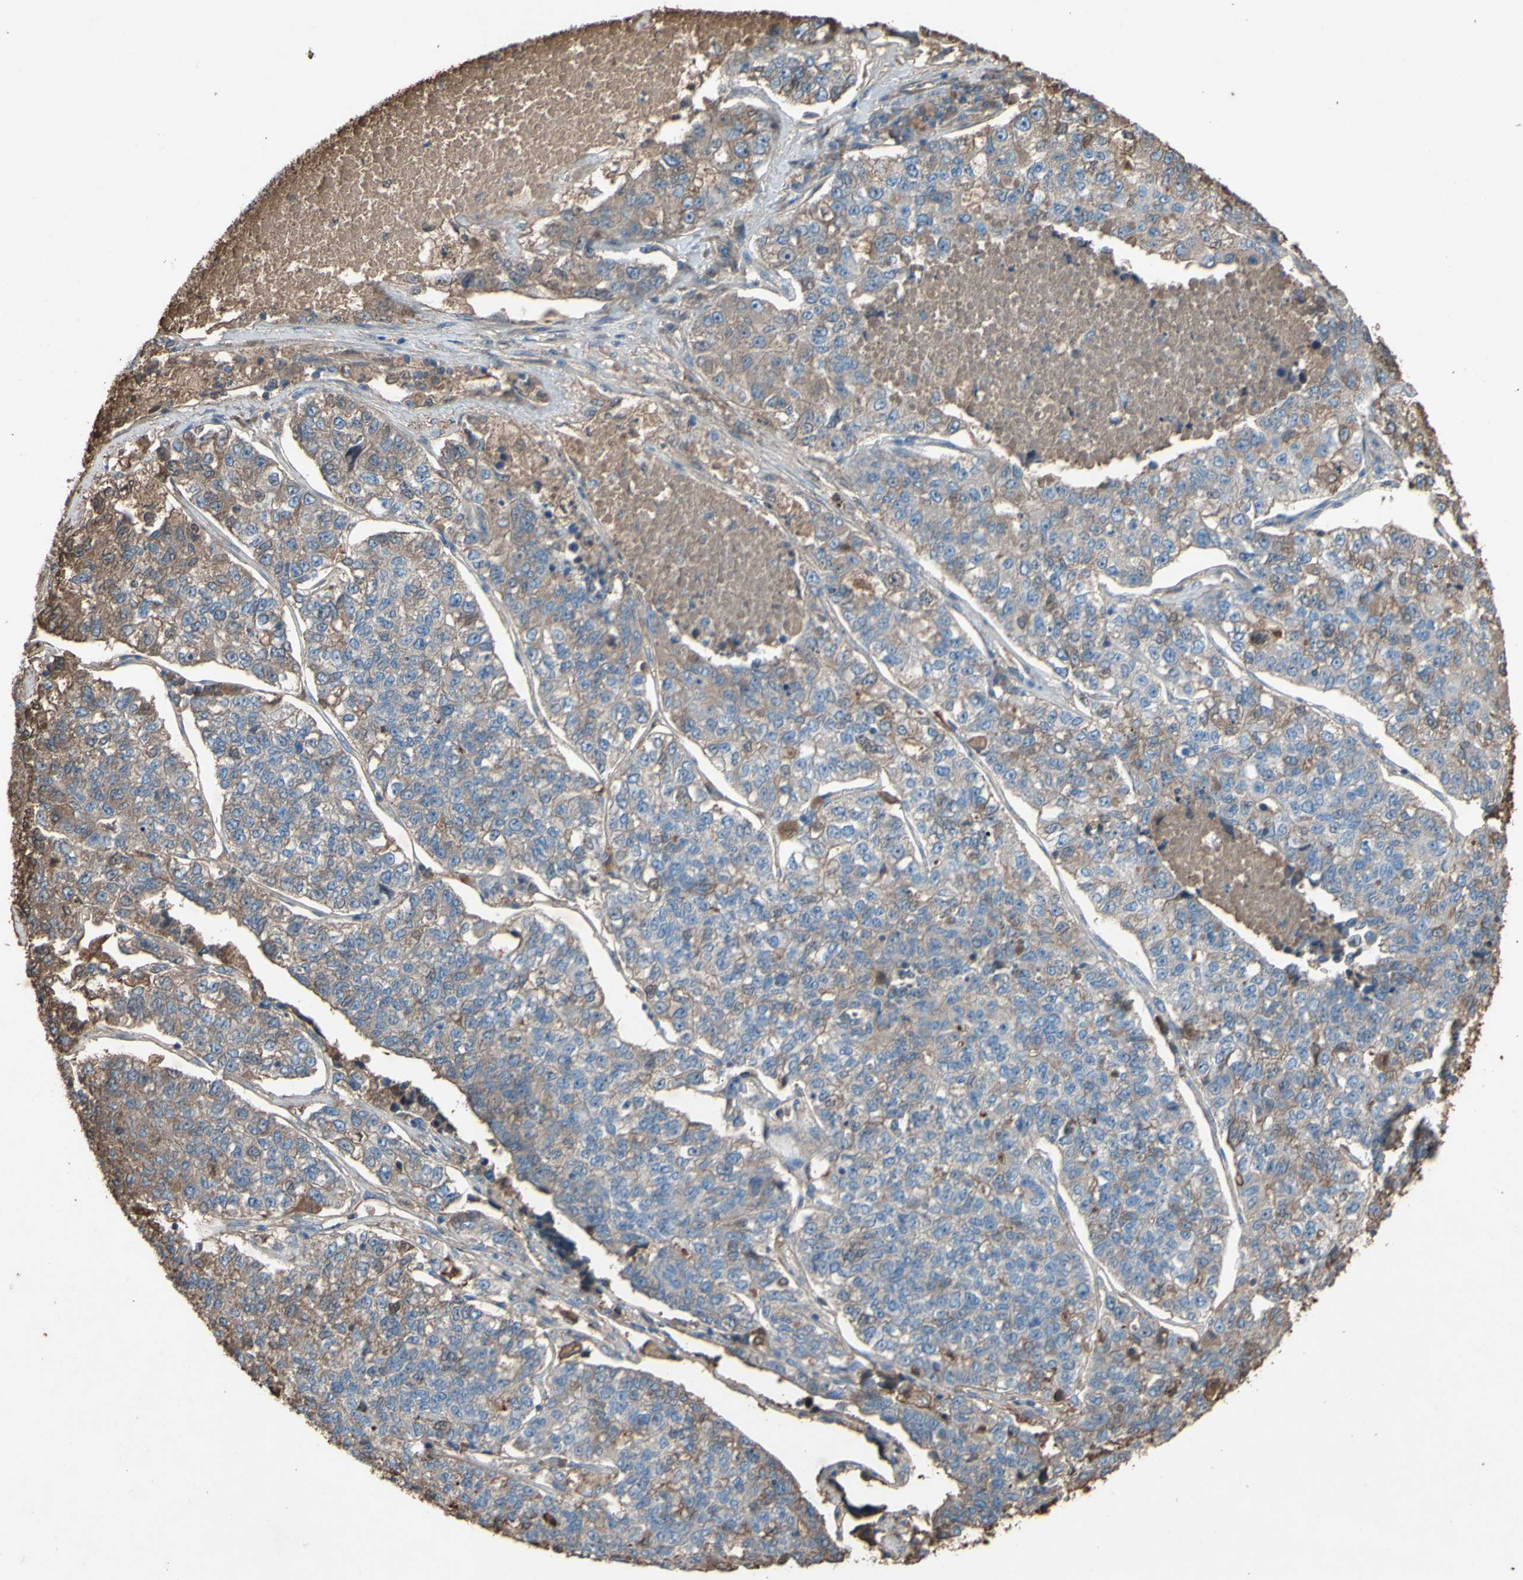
{"staining": {"intensity": "weak", "quantity": "25%-75%", "location": "cytoplasmic/membranous"}, "tissue": "lung cancer", "cell_type": "Tumor cells", "image_type": "cancer", "snomed": [{"axis": "morphology", "description": "Adenocarcinoma, NOS"}, {"axis": "topography", "description": "Lung"}], "caption": "Protein expression analysis of adenocarcinoma (lung) demonstrates weak cytoplasmic/membranous positivity in approximately 25%-75% of tumor cells.", "gene": "PTGDS", "patient": {"sex": "male", "age": 49}}